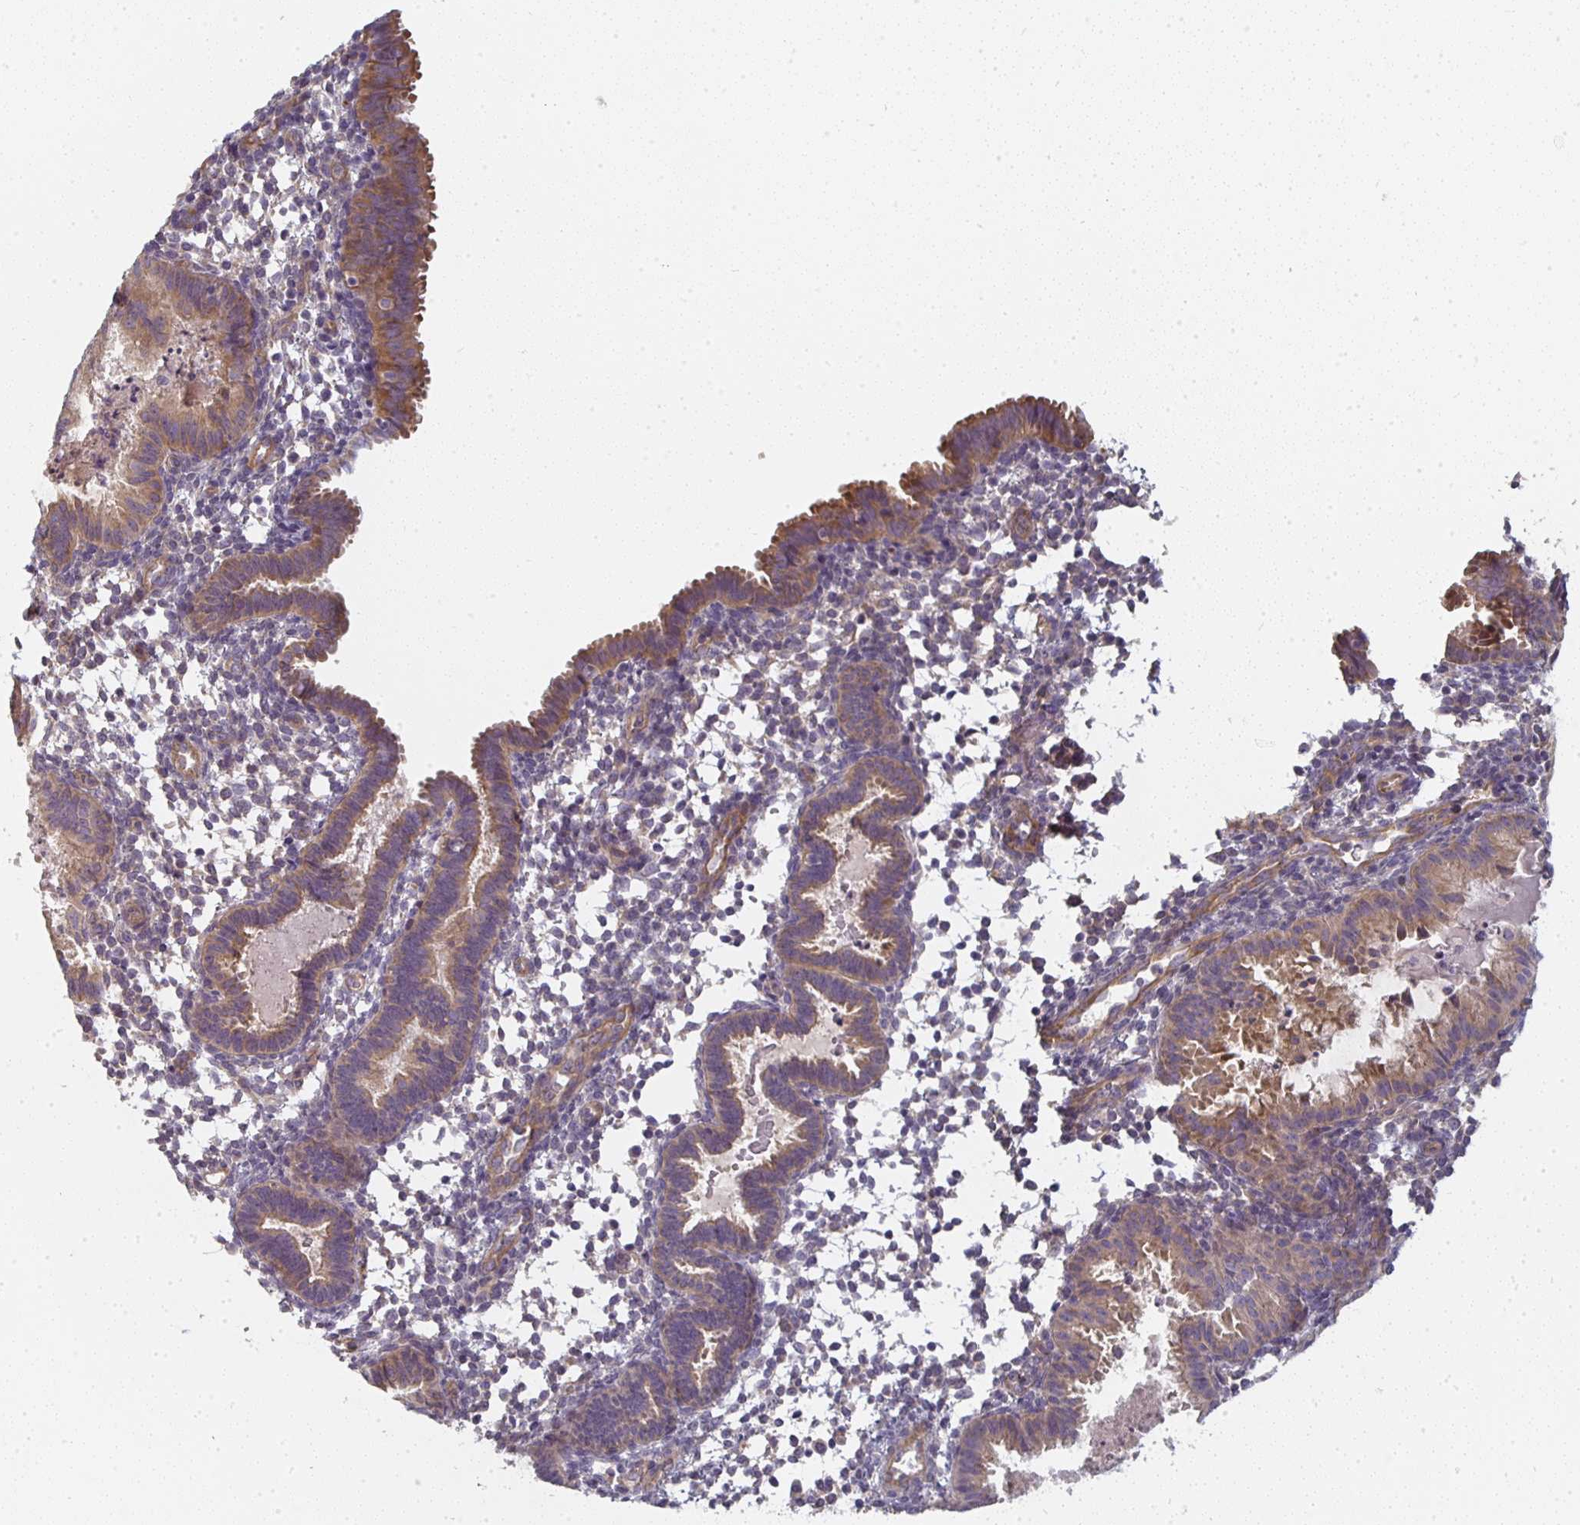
{"staining": {"intensity": "moderate", "quantity": "25%-75%", "location": "cytoplasmic/membranous"}, "tissue": "endometrial cancer", "cell_type": "Tumor cells", "image_type": "cancer", "snomed": [{"axis": "morphology", "description": "Adenocarcinoma, NOS"}, {"axis": "topography", "description": "Uterus"}], "caption": "Immunohistochemical staining of adenocarcinoma (endometrial) reveals medium levels of moderate cytoplasmic/membranous protein positivity in approximately 25%-75% of tumor cells. The staining was performed using DAB to visualize the protein expression in brown, while the nuclei were stained in blue with hematoxylin (Magnification: 20x).", "gene": "CTHRC1", "patient": {"sex": "female", "age": 44}}